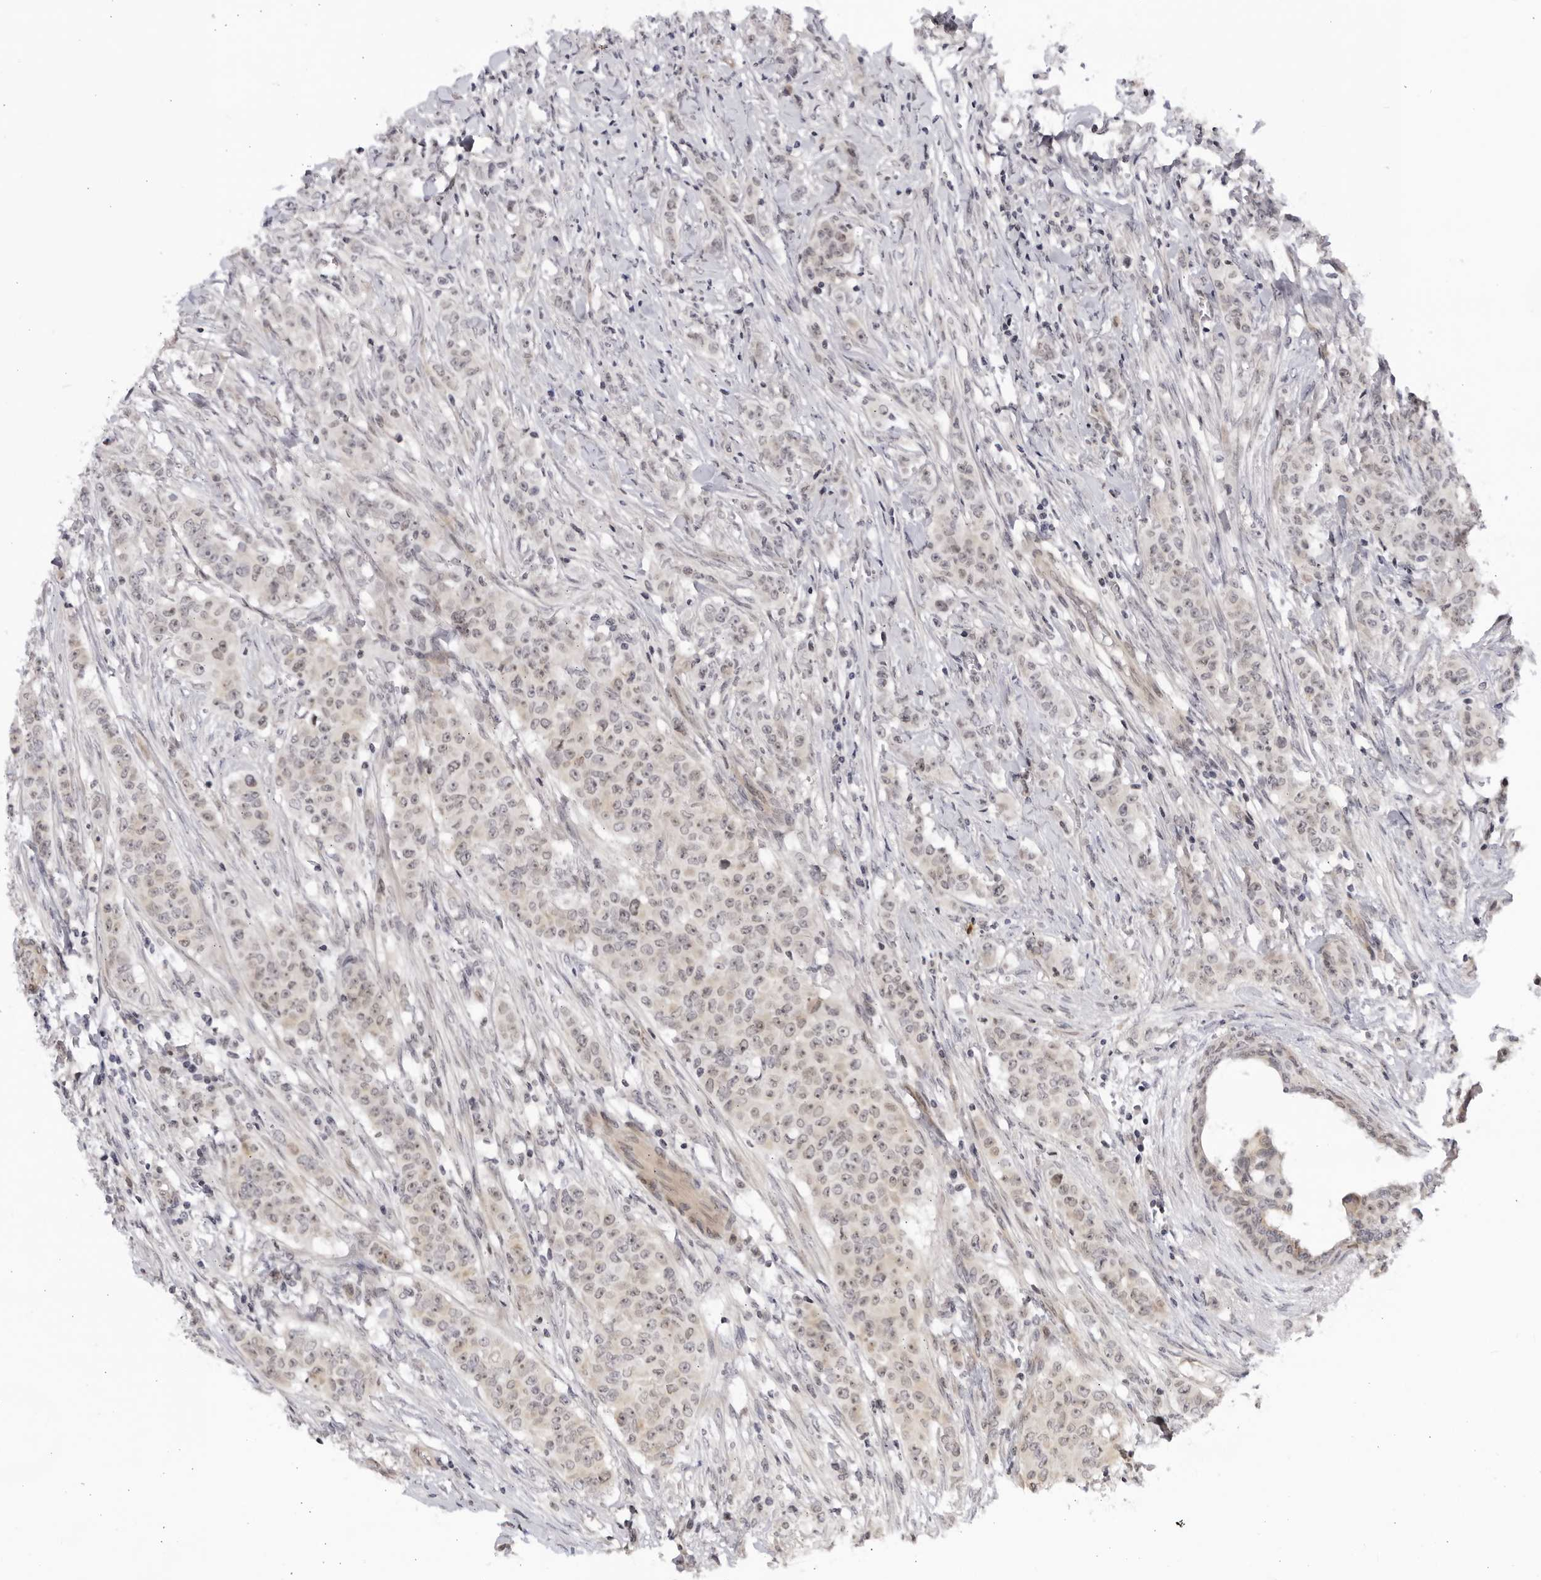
{"staining": {"intensity": "weak", "quantity": "25%-75%", "location": "cytoplasmic/membranous,nuclear"}, "tissue": "breast cancer", "cell_type": "Tumor cells", "image_type": "cancer", "snomed": [{"axis": "morphology", "description": "Duct carcinoma"}, {"axis": "topography", "description": "Breast"}], "caption": "This histopathology image reveals immunohistochemistry staining of breast cancer, with low weak cytoplasmic/membranous and nuclear expression in approximately 25%-75% of tumor cells.", "gene": "CNBD1", "patient": {"sex": "female", "age": 40}}